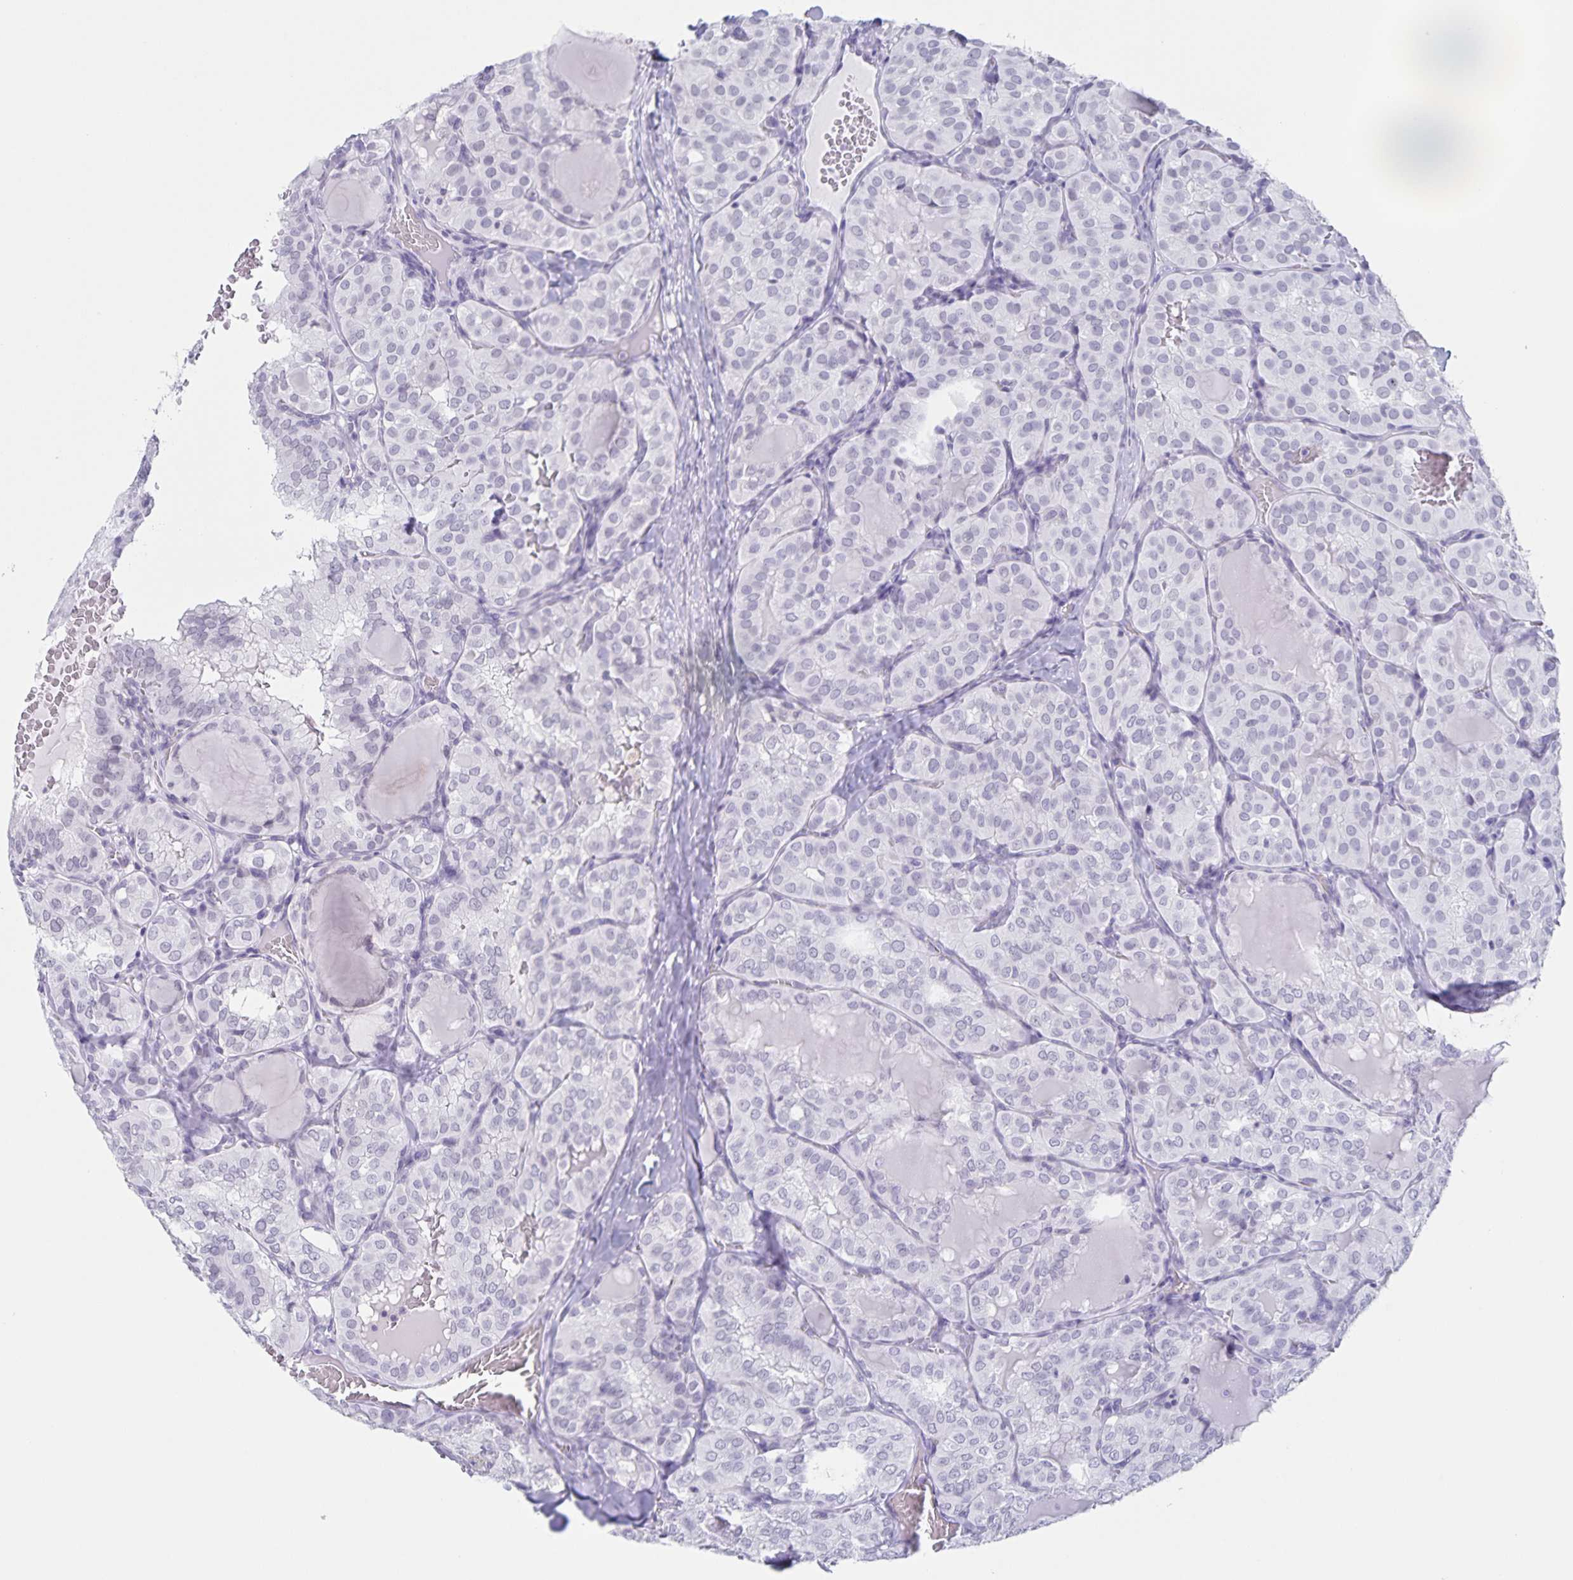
{"staining": {"intensity": "negative", "quantity": "none", "location": "none"}, "tissue": "thyroid cancer", "cell_type": "Tumor cells", "image_type": "cancer", "snomed": [{"axis": "morphology", "description": "Papillary adenocarcinoma, NOS"}, {"axis": "topography", "description": "Thyroid gland"}], "caption": "Tumor cells are negative for brown protein staining in papillary adenocarcinoma (thyroid).", "gene": "LCE6A", "patient": {"sex": "male", "age": 20}}